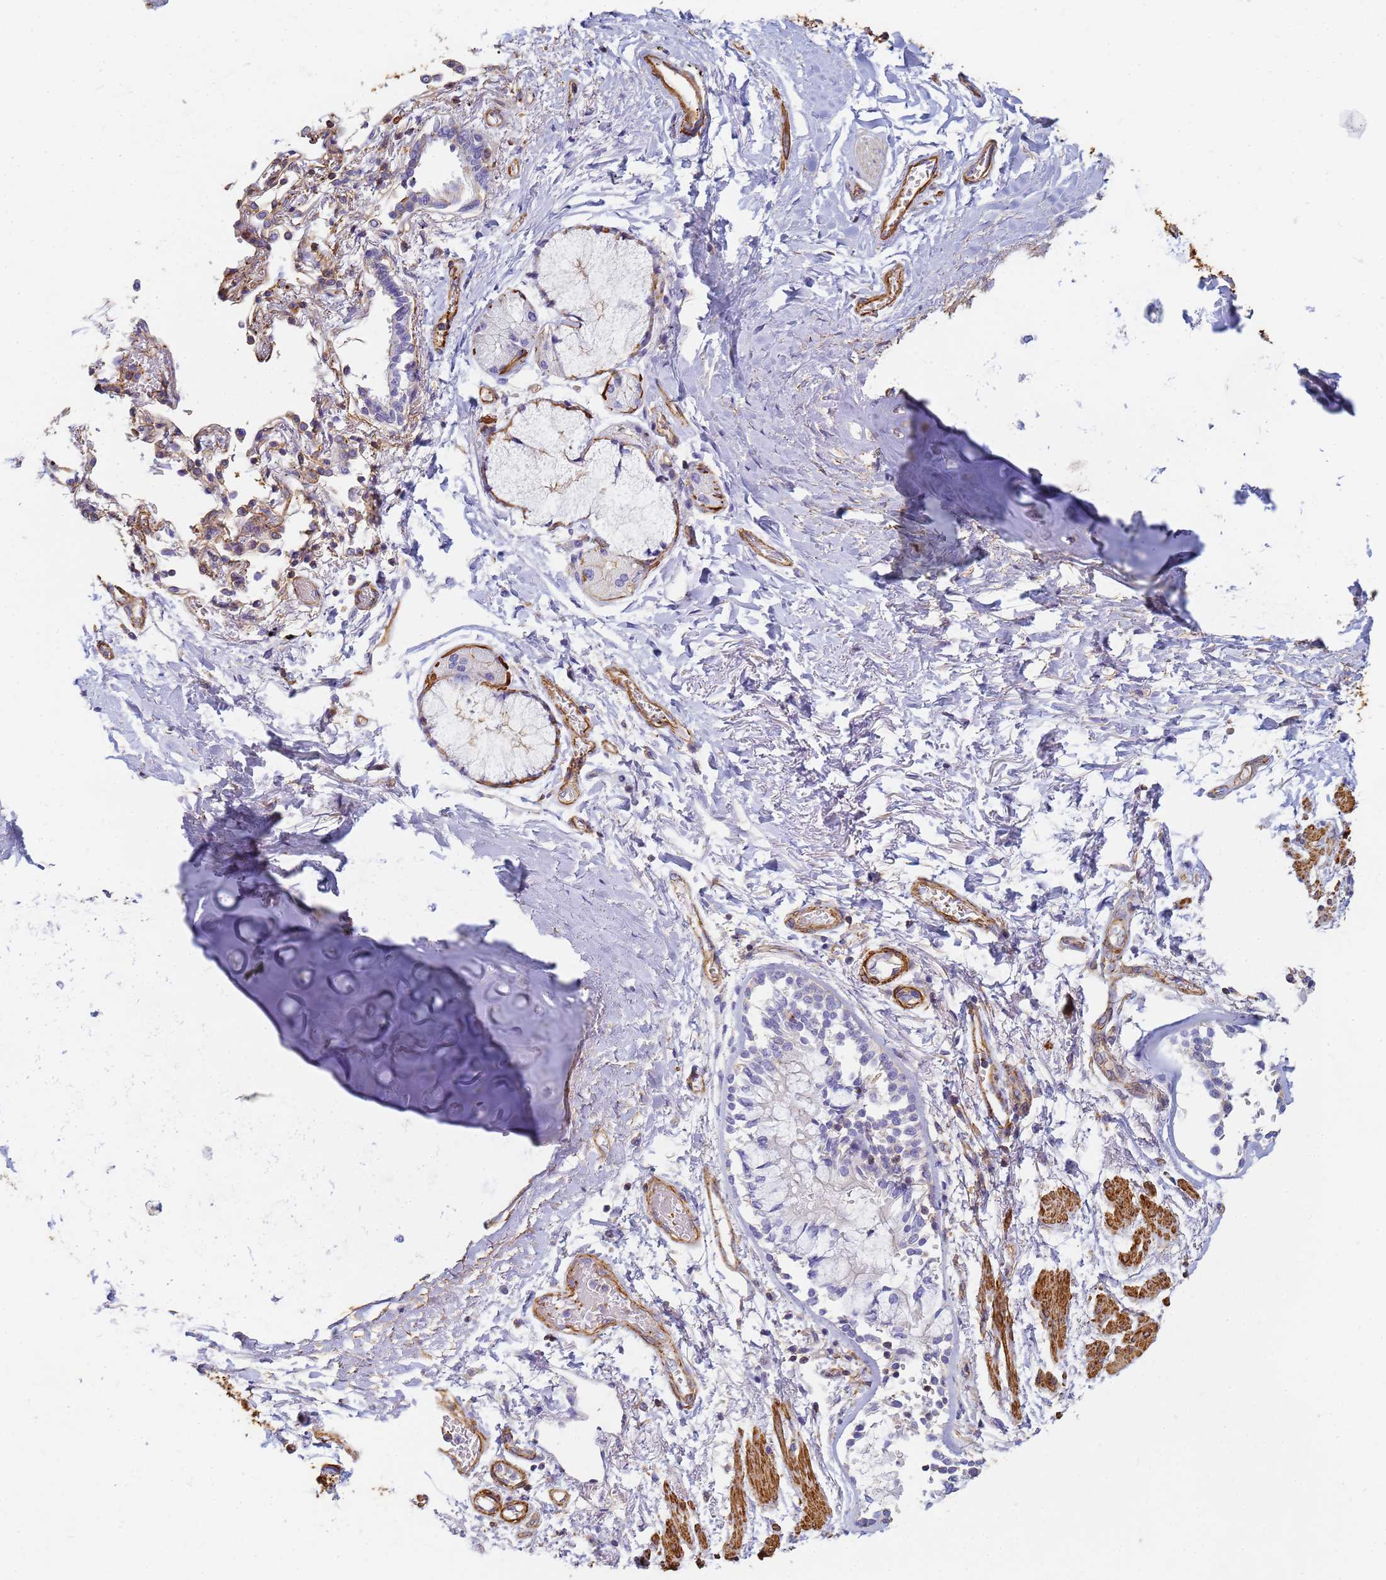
{"staining": {"intensity": "negative", "quantity": "none", "location": "none"}, "tissue": "adipose tissue", "cell_type": "Adipocytes", "image_type": "normal", "snomed": [{"axis": "morphology", "description": "Normal tissue, NOS"}, {"axis": "topography", "description": "Cartilage tissue"}], "caption": "Immunohistochemistry (IHC) of unremarkable human adipose tissue exhibits no positivity in adipocytes. The staining is performed using DAB brown chromogen with nuclei counter-stained in using hematoxylin.", "gene": "TPM1", "patient": {"sex": "male", "age": 73}}